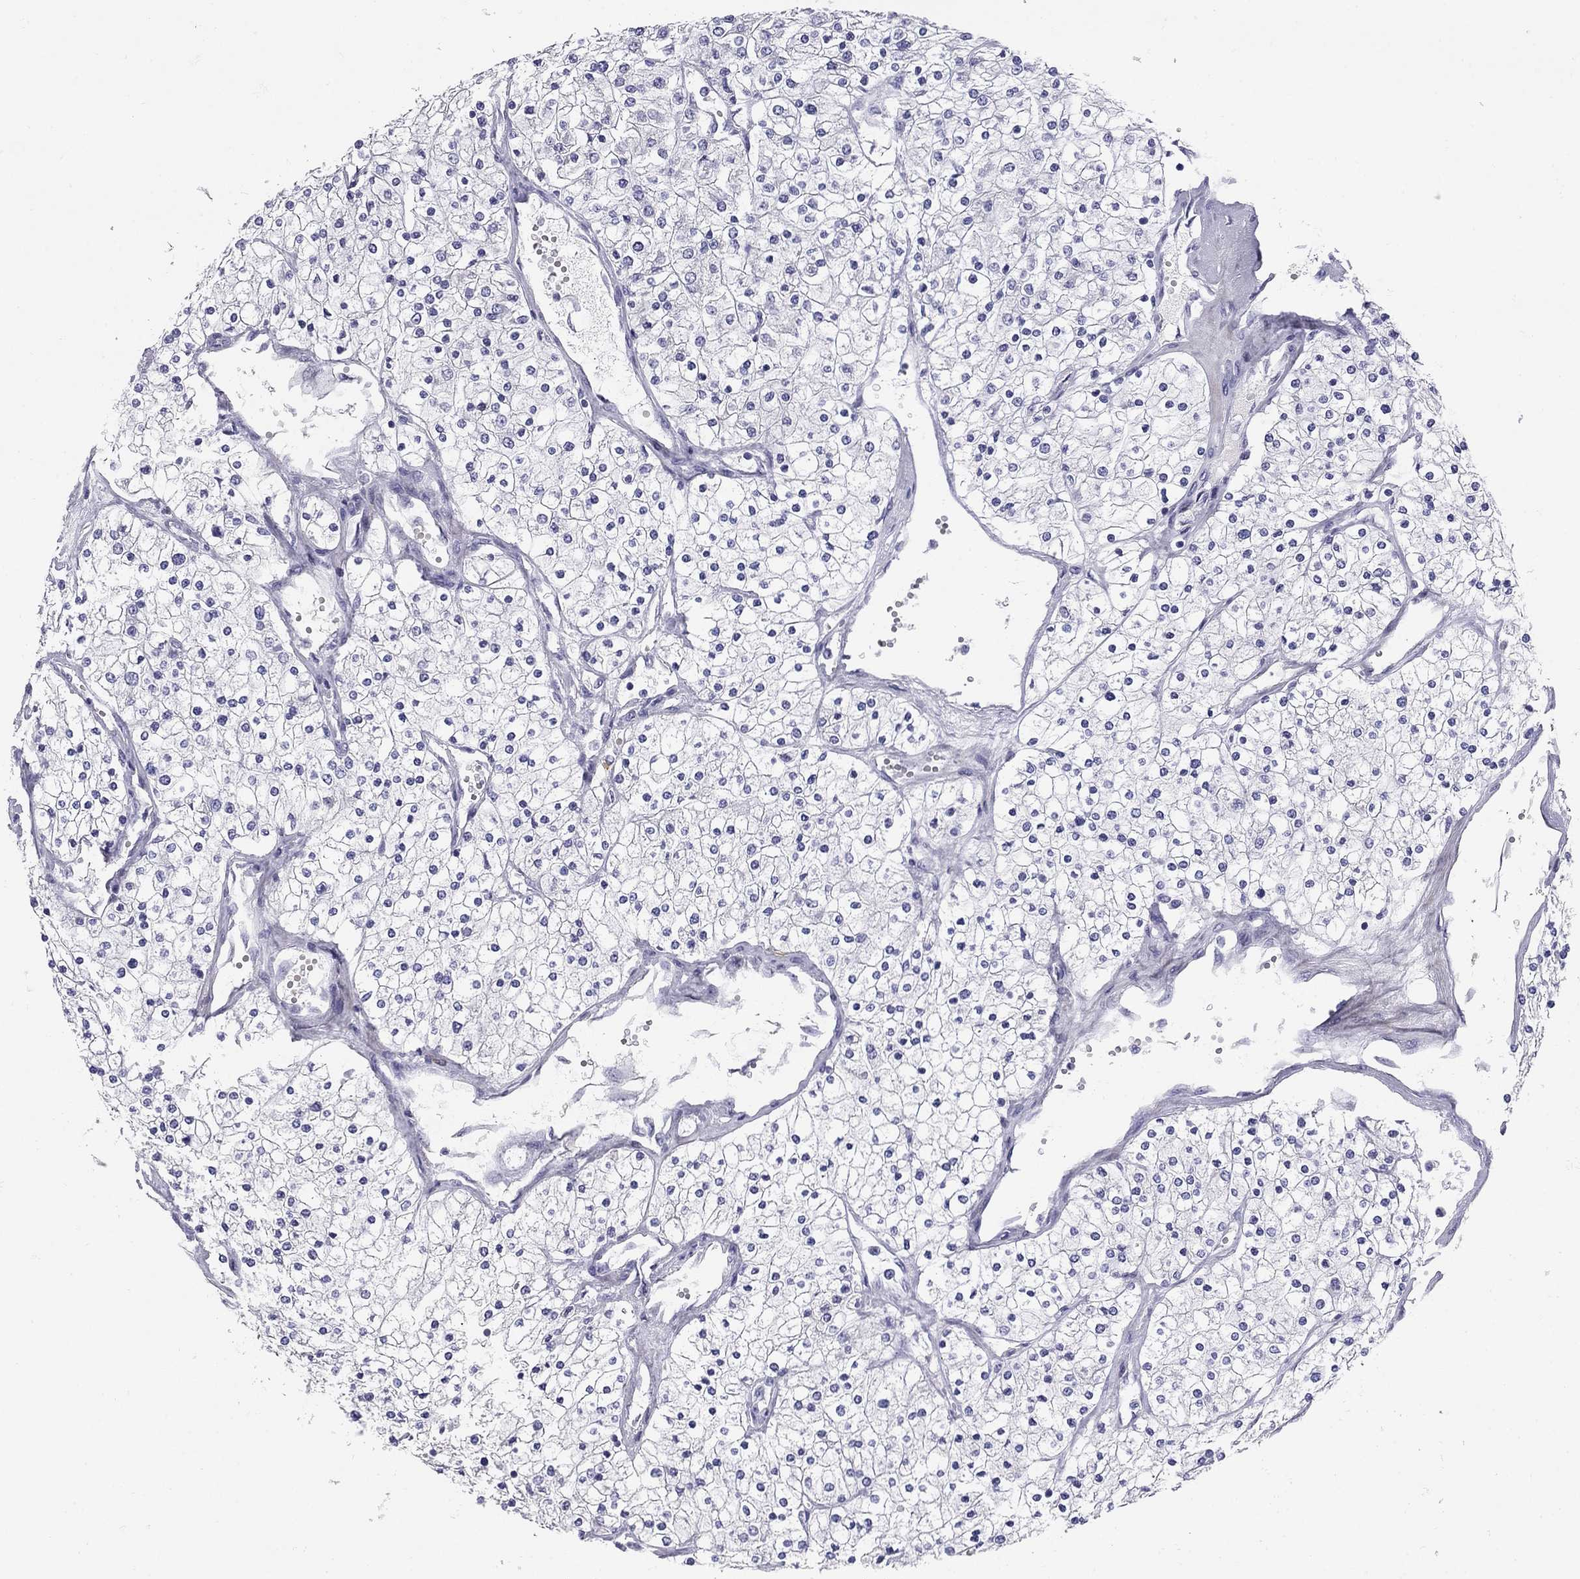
{"staining": {"intensity": "negative", "quantity": "none", "location": "none"}, "tissue": "renal cancer", "cell_type": "Tumor cells", "image_type": "cancer", "snomed": [{"axis": "morphology", "description": "Adenocarcinoma, NOS"}, {"axis": "topography", "description": "Kidney"}], "caption": "DAB (3,3'-diaminobenzidine) immunohistochemical staining of human renal cancer (adenocarcinoma) demonstrates no significant staining in tumor cells.", "gene": "C8orf88", "patient": {"sex": "male", "age": 80}}